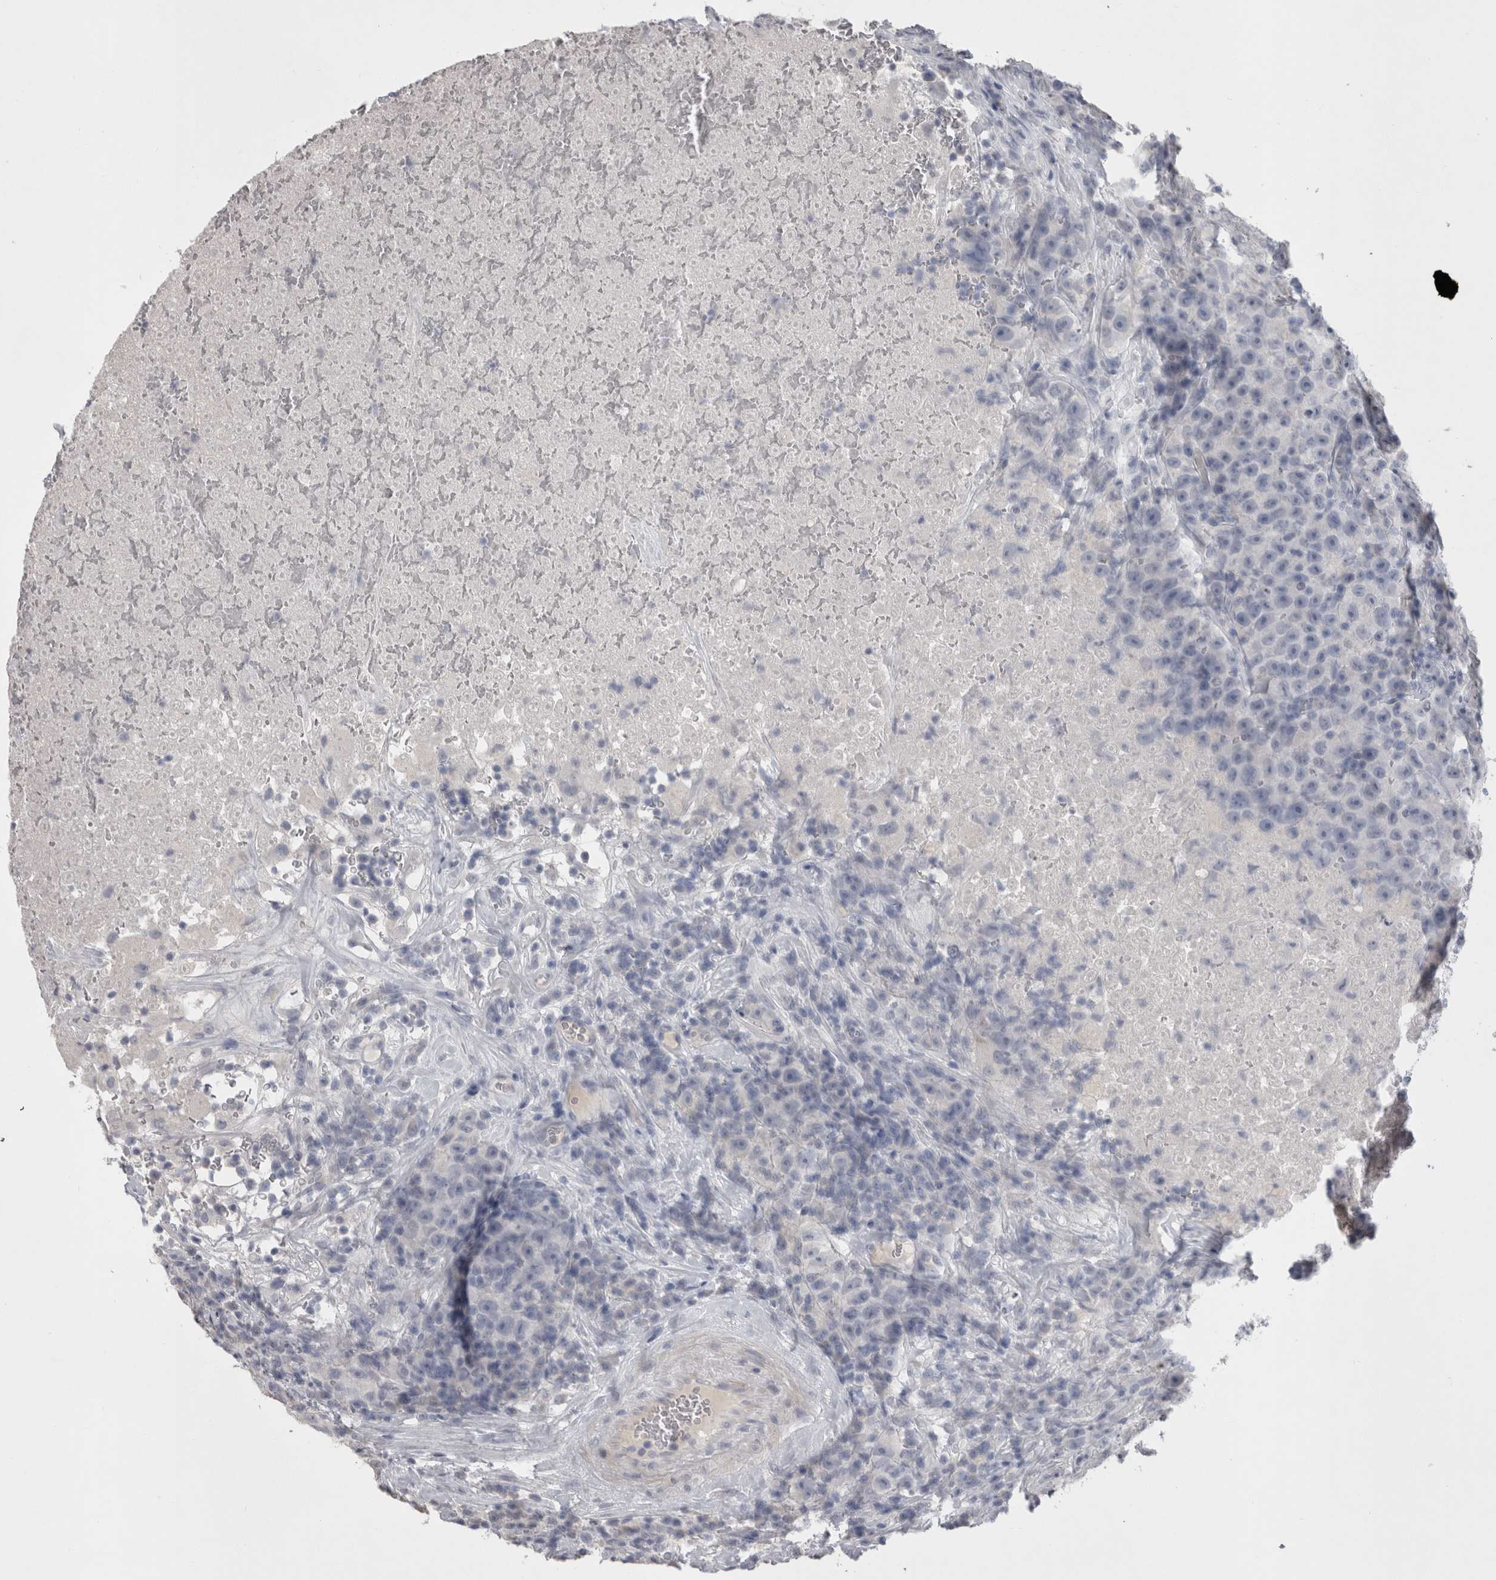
{"staining": {"intensity": "negative", "quantity": "none", "location": "none"}, "tissue": "testis cancer", "cell_type": "Tumor cells", "image_type": "cancer", "snomed": [{"axis": "morphology", "description": "Seminoma, NOS"}, {"axis": "topography", "description": "Testis"}], "caption": "Immunohistochemistry image of human seminoma (testis) stained for a protein (brown), which reveals no staining in tumor cells.", "gene": "ADAM2", "patient": {"sex": "male", "age": 22}}